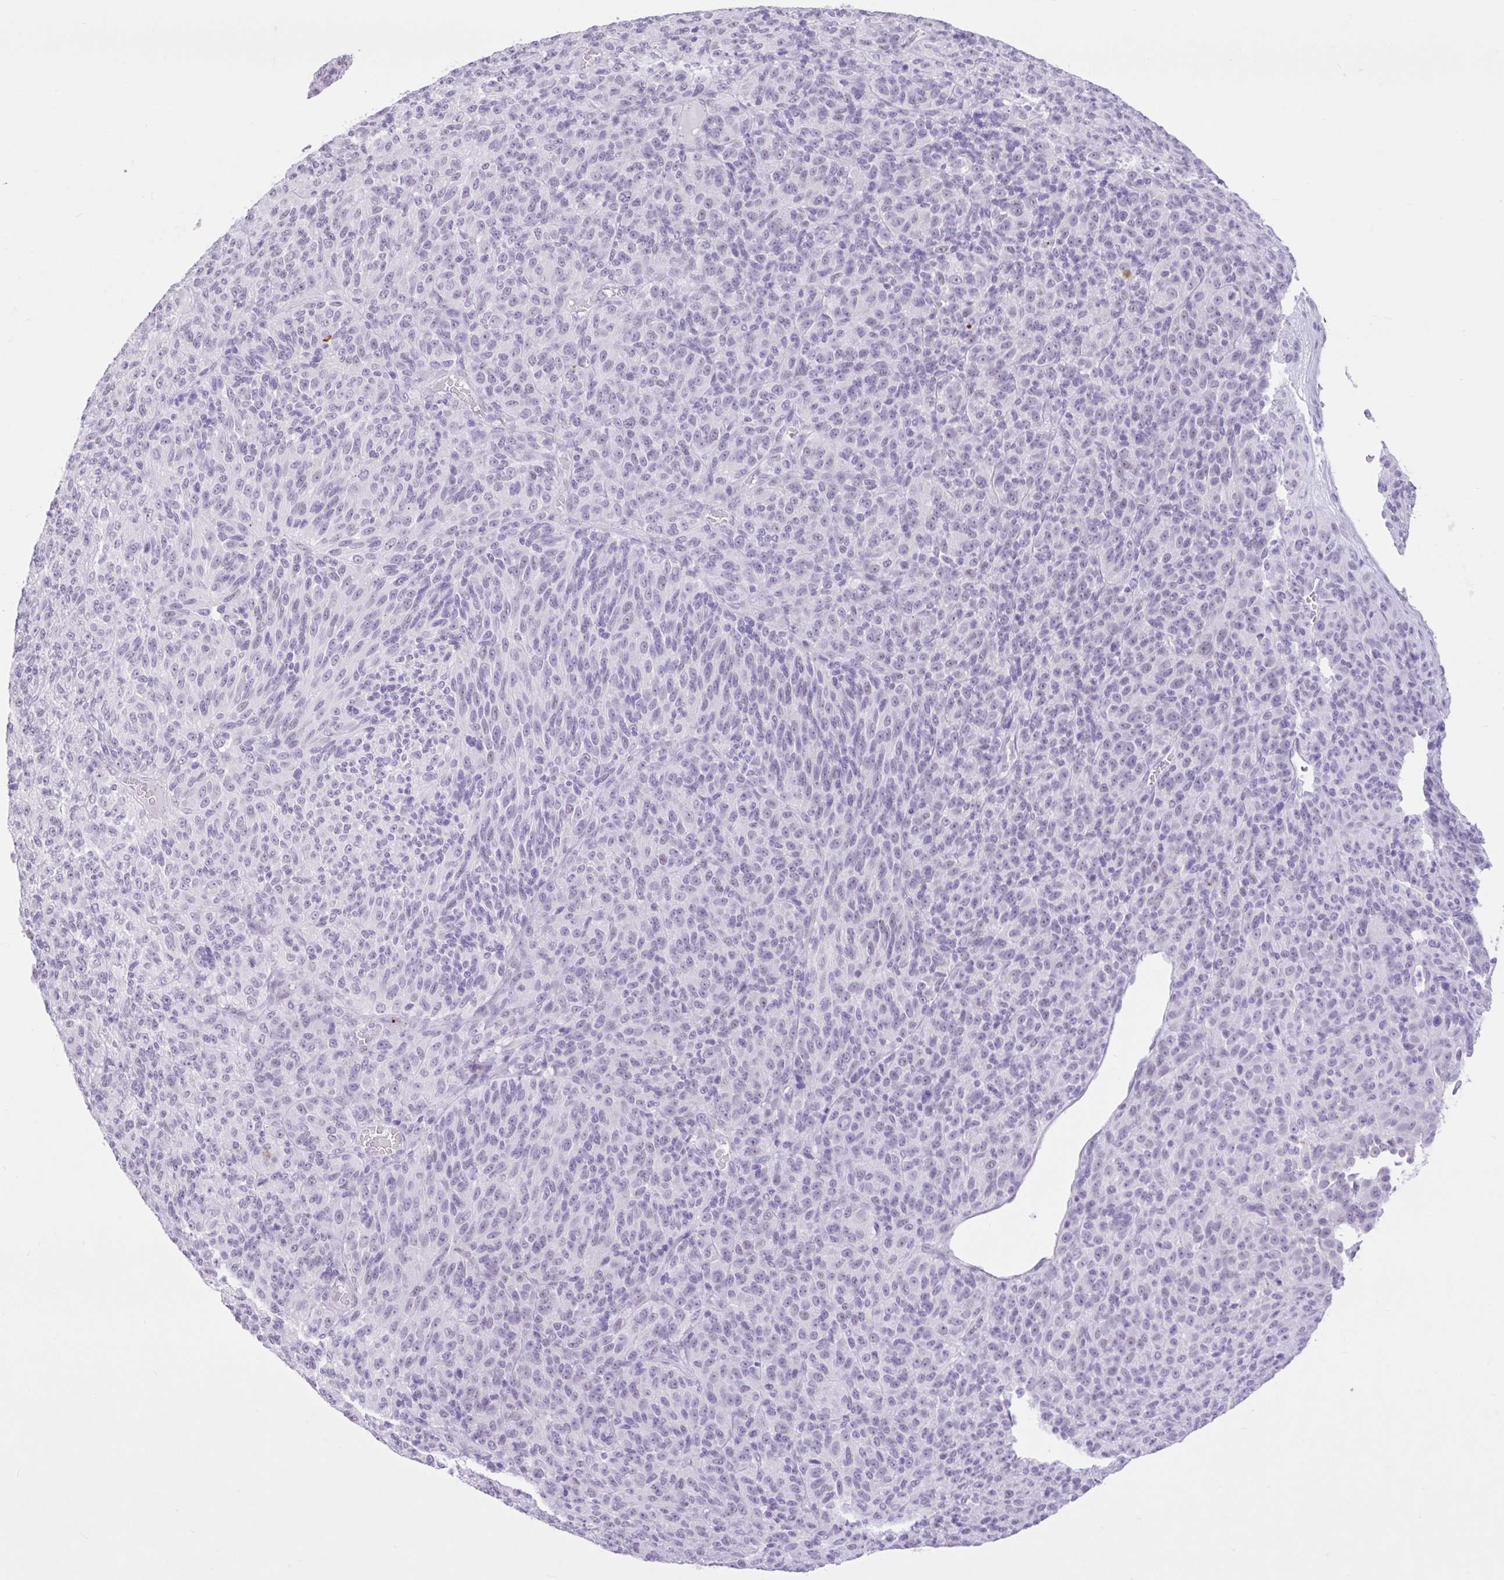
{"staining": {"intensity": "negative", "quantity": "none", "location": "none"}, "tissue": "melanoma", "cell_type": "Tumor cells", "image_type": "cancer", "snomed": [{"axis": "morphology", "description": "Malignant melanoma, Metastatic site"}, {"axis": "topography", "description": "Brain"}], "caption": "Immunohistochemical staining of malignant melanoma (metastatic site) shows no significant staining in tumor cells. Brightfield microscopy of immunohistochemistry (IHC) stained with DAB (3,3'-diaminobenzidine) (brown) and hematoxylin (blue), captured at high magnification.", "gene": "REEP1", "patient": {"sex": "female", "age": 56}}